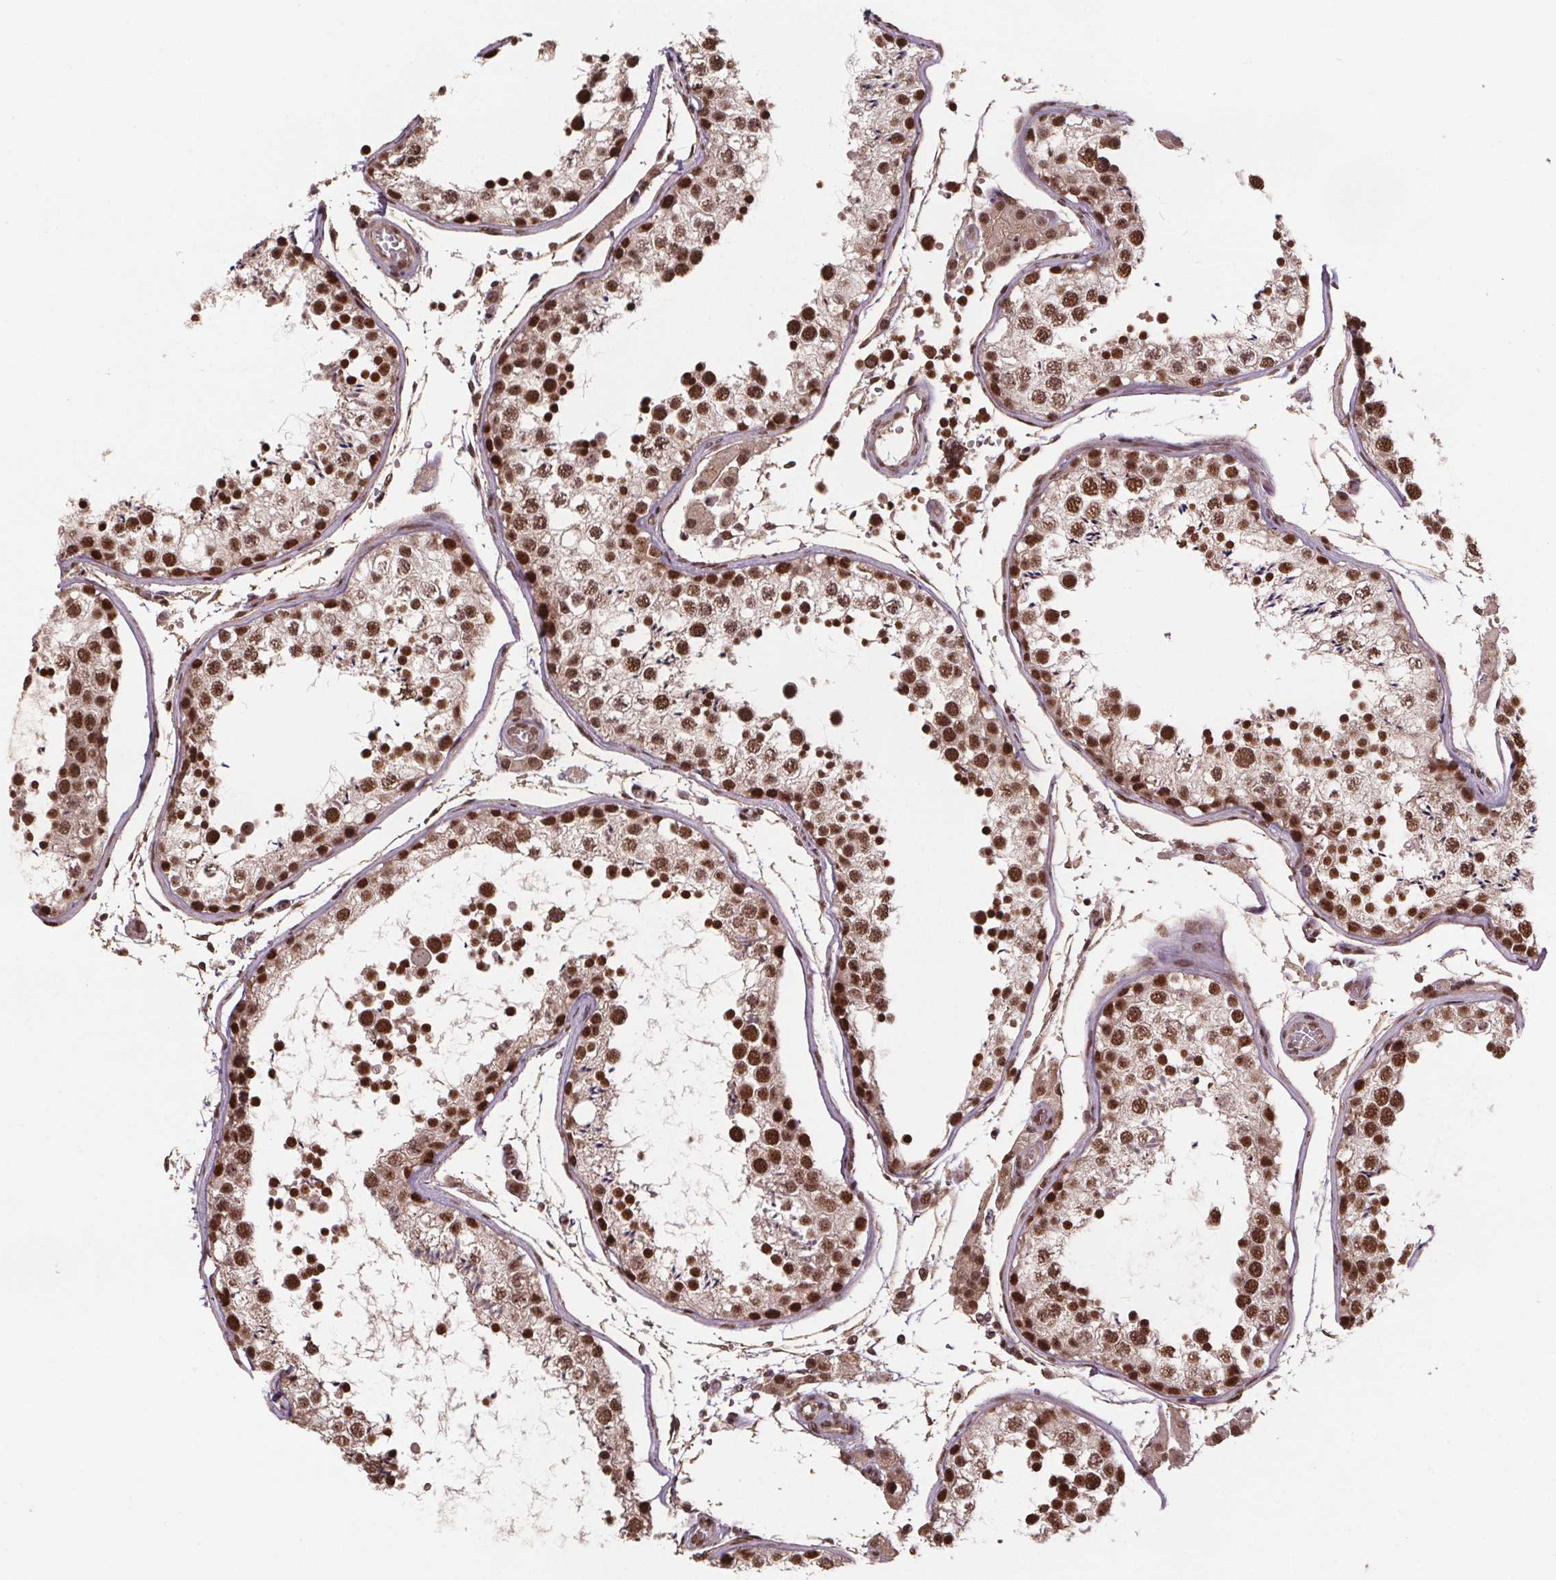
{"staining": {"intensity": "moderate", "quantity": ">75%", "location": "nuclear"}, "tissue": "testis", "cell_type": "Cells in seminiferous ducts", "image_type": "normal", "snomed": [{"axis": "morphology", "description": "Normal tissue, NOS"}, {"axis": "topography", "description": "Testis"}], "caption": "A brown stain shows moderate nuclear positivity of a protein in cells in seminiferous ducts of normal testis.", "gene": "JARID2", "patient": {"sex": "male", "age": 29}}